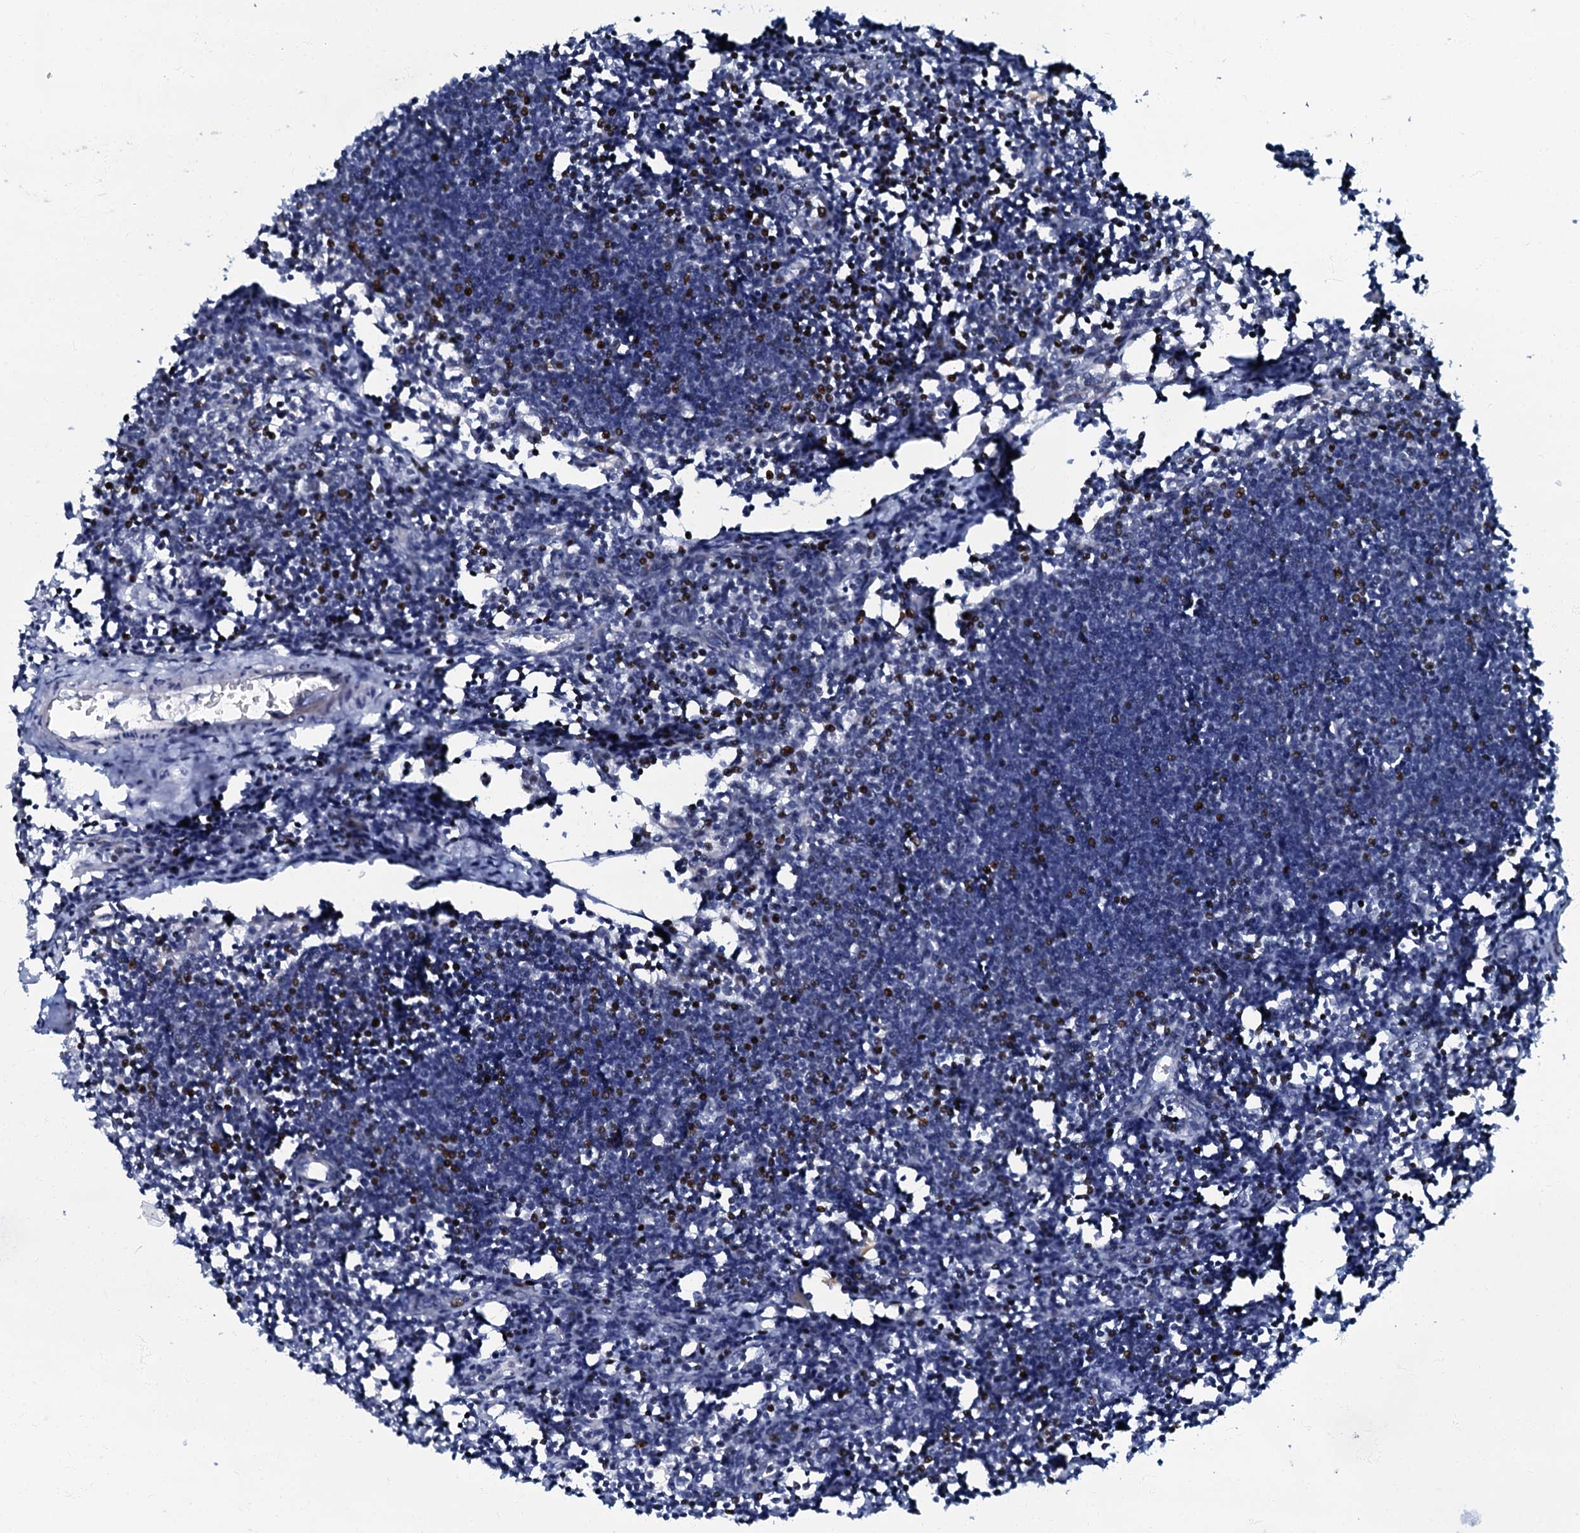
{"staining": {"intensity": "negative", "quantity": "none", "location": "none"}, "tissue": "lymph node", "cell_type": "Germinal center cells", "image_type": "normal", "snomed": [{"axis": "morphology", "description": "Normal tissue, NOS"}, {"axis": "morphology", "description": "Malignant melanoma, Metastatic site"}, {"axis": "topography", "description": "Lymph node"}], "caption": "Protein analysis of benign lymph node shows no significant staining in germinal center cells. Nuclei are stained in blue.", "gene": "MFSD5", "patient": {"sex": "male", "age": 41}}